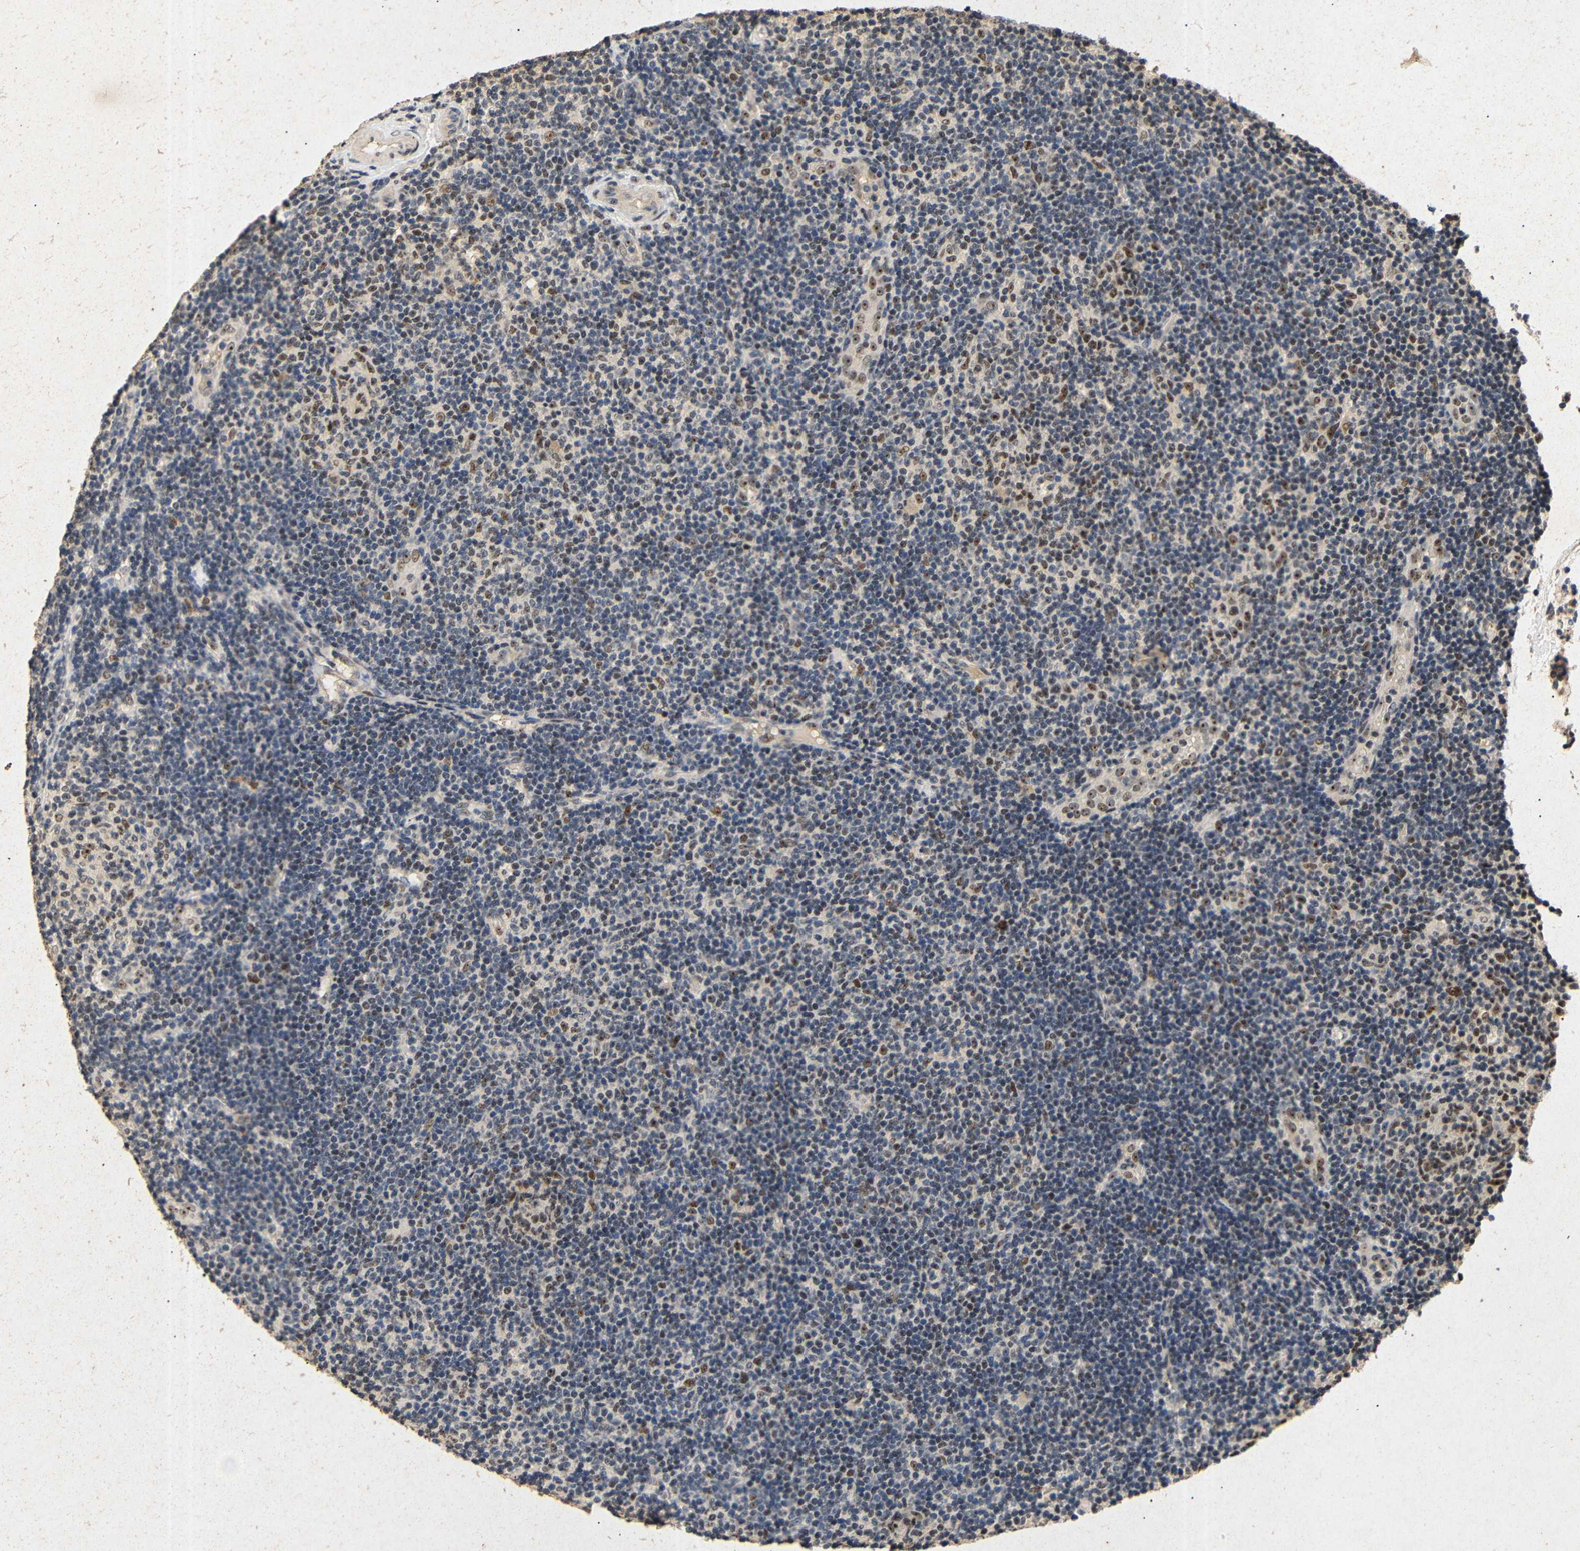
{"staining": {"intensity": "moderate", "quantity": "25%-75%", "location": "nuclear"}, "tissue": "lymphoma", "cell_type": "Tumor cells", "image_type": "cancer", "snomed": [{"axis": "morphology", "description": "Malignant lymphoma, non-Hodgkin's type, Low grade"}, {"axis": "topography", "description": "Lymph node"}], "caption": "A brown stain labels moderate nuclear staining of a protein in human lymphoma tumor cells.", "gene": "PARN", "patient": {"sex": "male", "age": 83}}